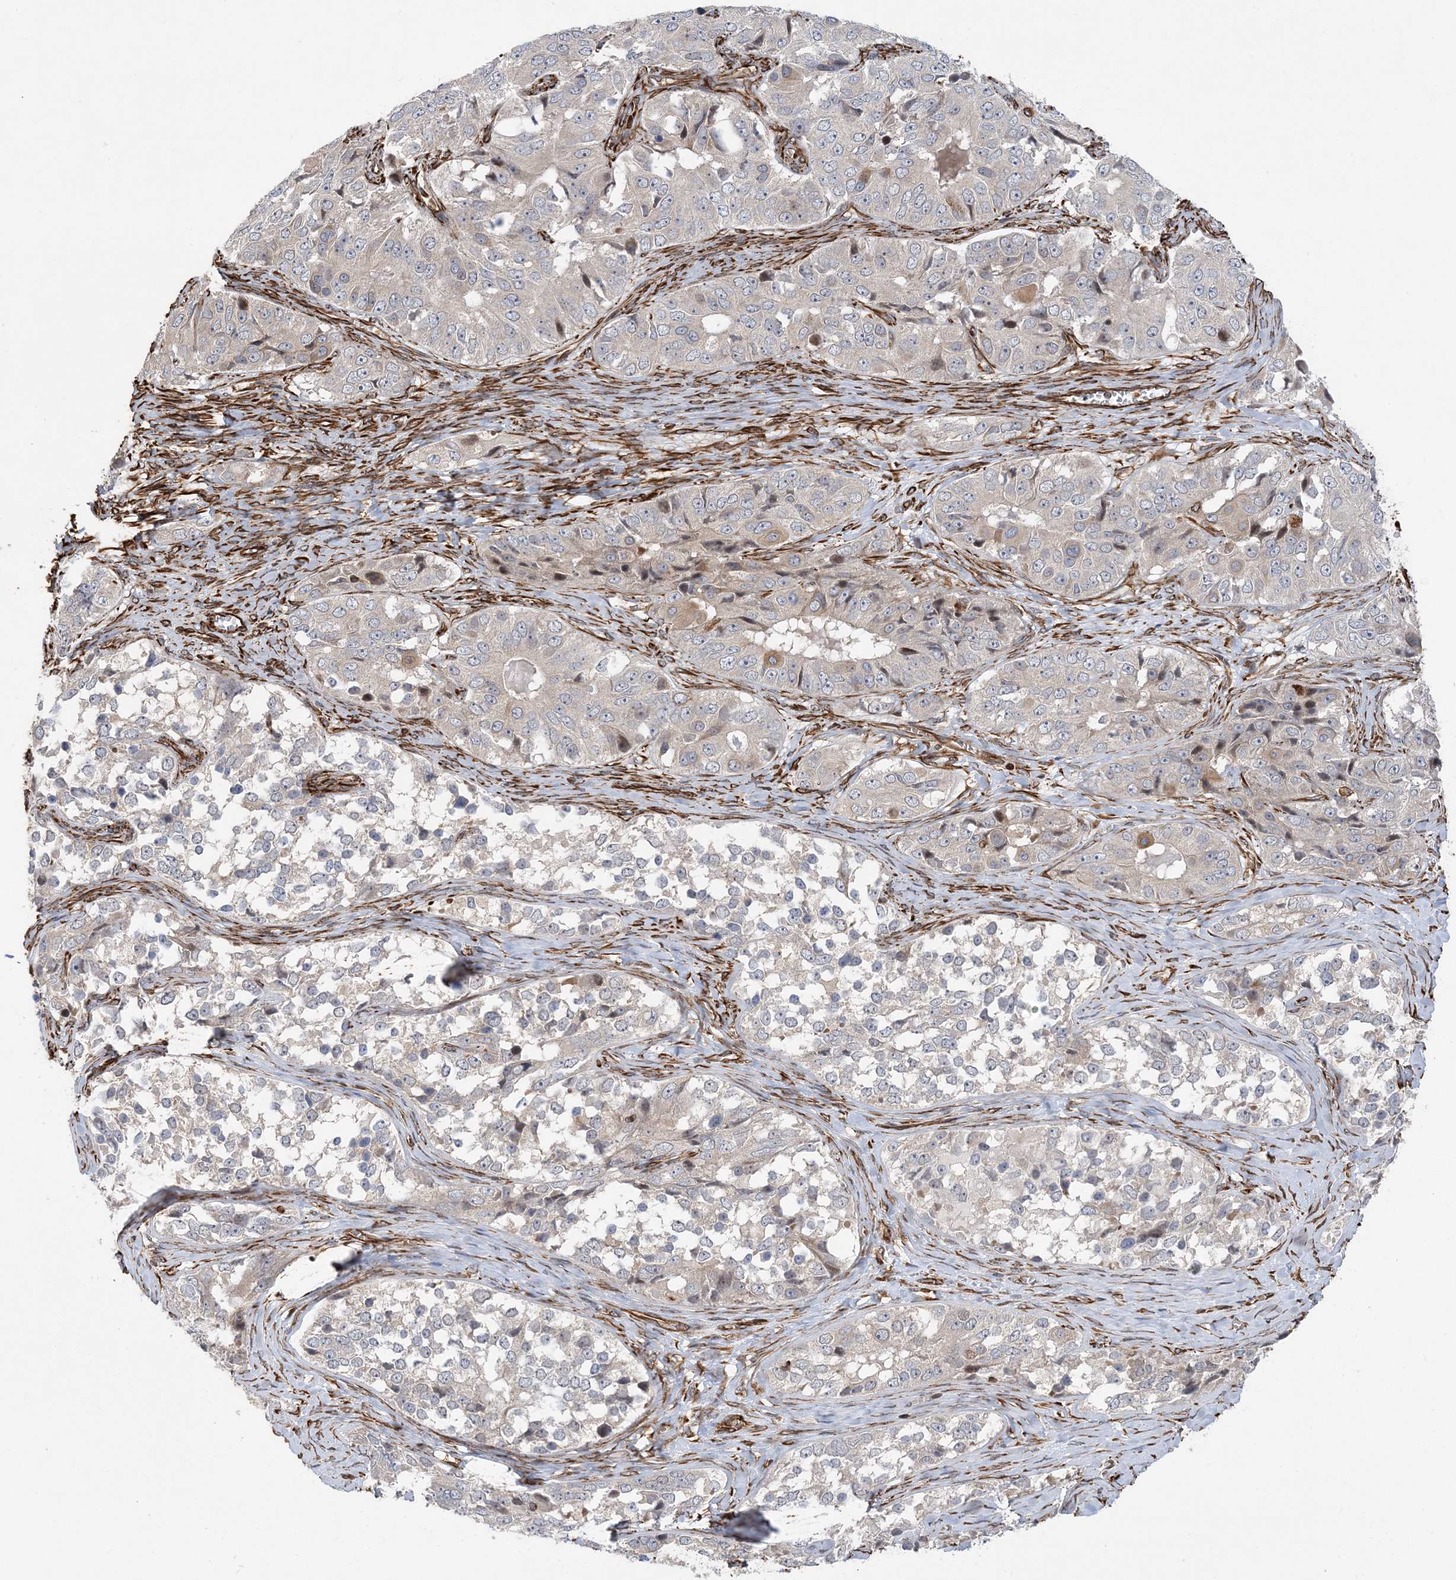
{"staining": {"intensity": "negative", "quantity": "none", "location": "none"}, "tissue": "ovarian cancer", "cell_type": "Tumor cells", "image_type": "cancer", "snomed": [{"axis": "morphology", "description": "Carcinoma, endometroid"}, {"axis": "topography", "description": "Ovary"}], "caption": "Immunohistochemistry micrograph of neoplastic tissue: endometroid carcinoma (ovarian) stained with DAB (3,3'-diaminobenzidine) demonstrates no significant protein positivity in tumor cells. (Immunohistochemistry (ihc), brightfield microscopy, high magnification).", "gene": "FAM114A2", "patient": {"sex": "female", "age": 51}}